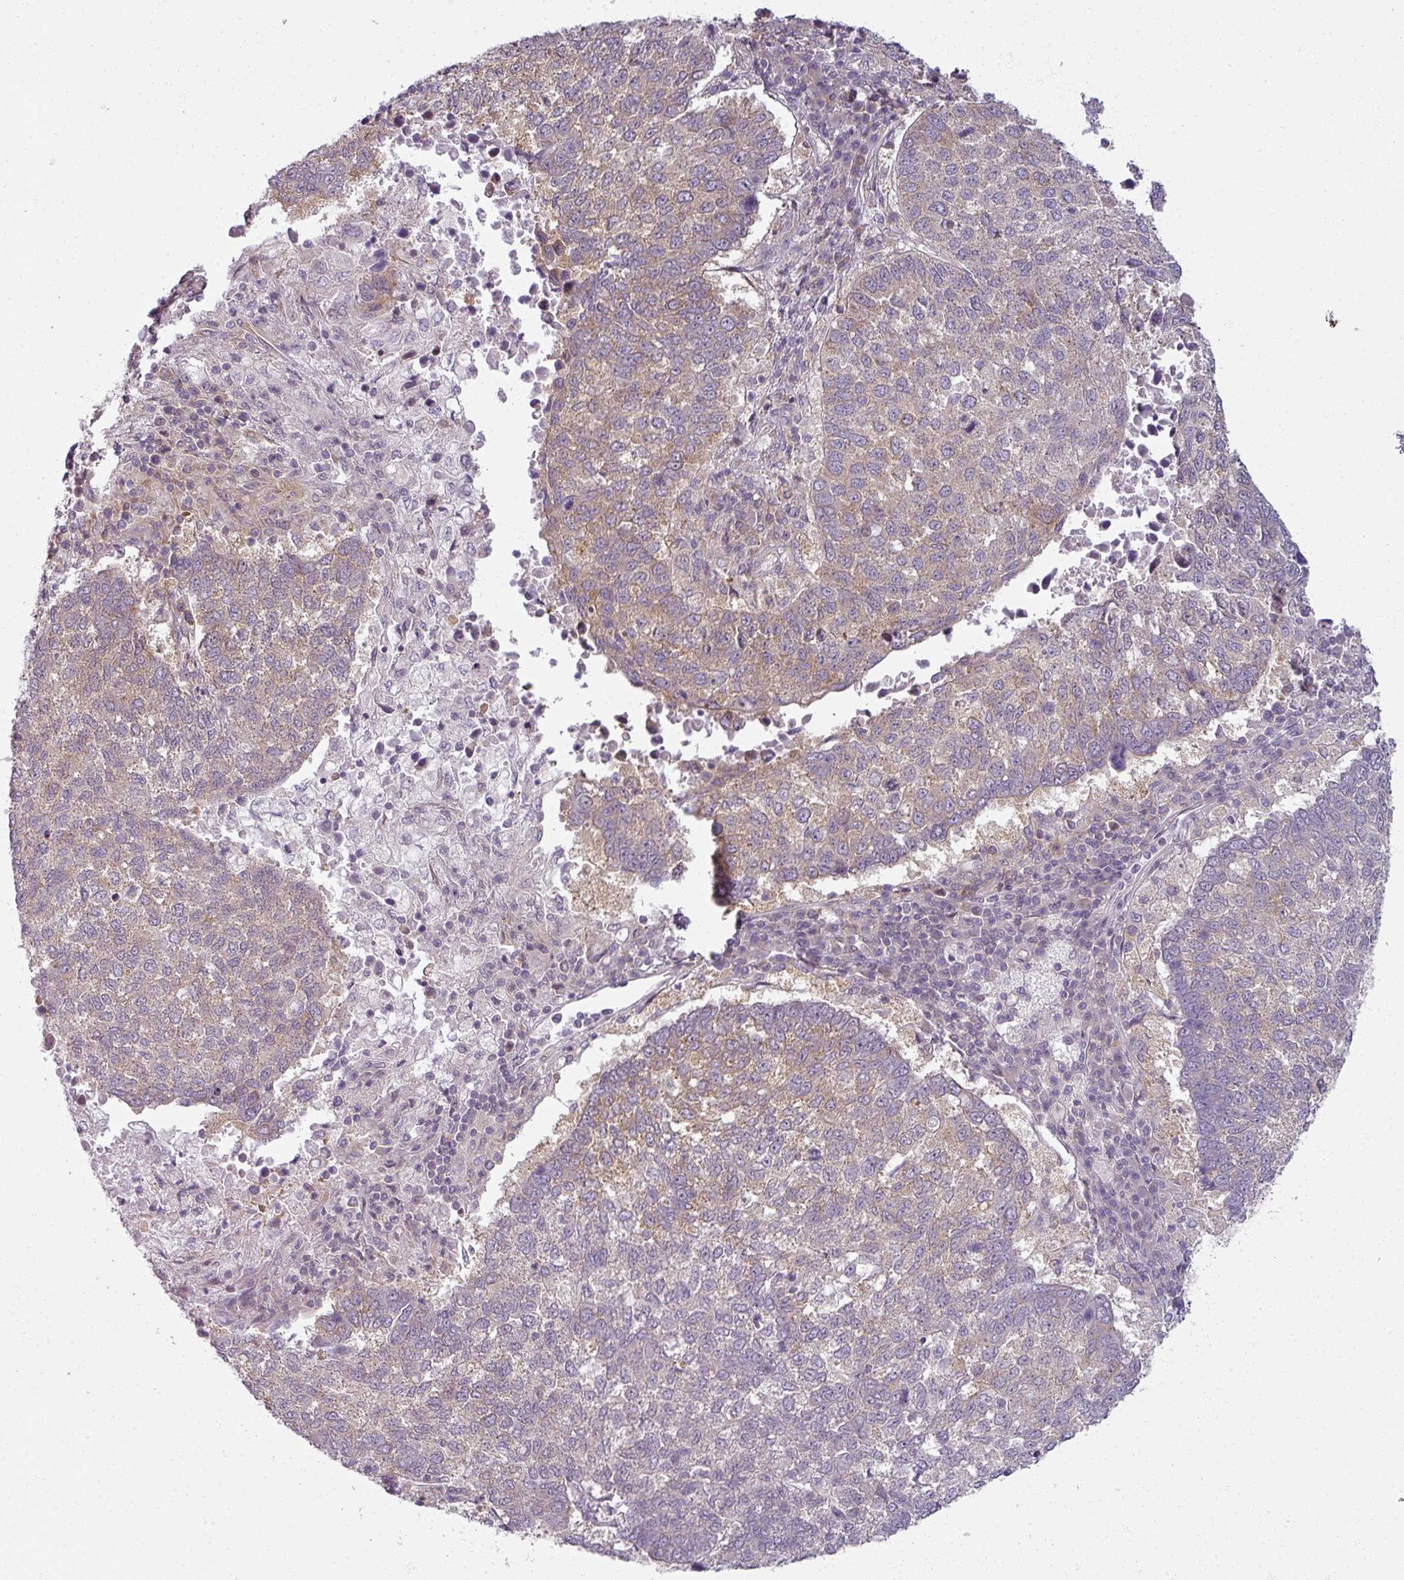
{"staining": {"intensity": "weak", "quantity": "25%-75%", "location": "cytoplasmic/membranous"}, "tissue": "lung cancer", "cell_type": "Tumor cells", "image_type": "cancer", "snomed": [{"axis": "morphology", "description": "Squamous cell carcinoma, NOS"}, {"axis": "topography", "description": "Lung"}], "caption": "Immunohistochemistry (IHC) histopathology image of lung squamous cell carcinoma stained for a protein (brown), which displays low levels of weak cytoplasmic/membranous staining in approximately 25%-75% of tumor cells.", "gene": "AGPAT4", "patient": {"sex": "male", "age": 73}}